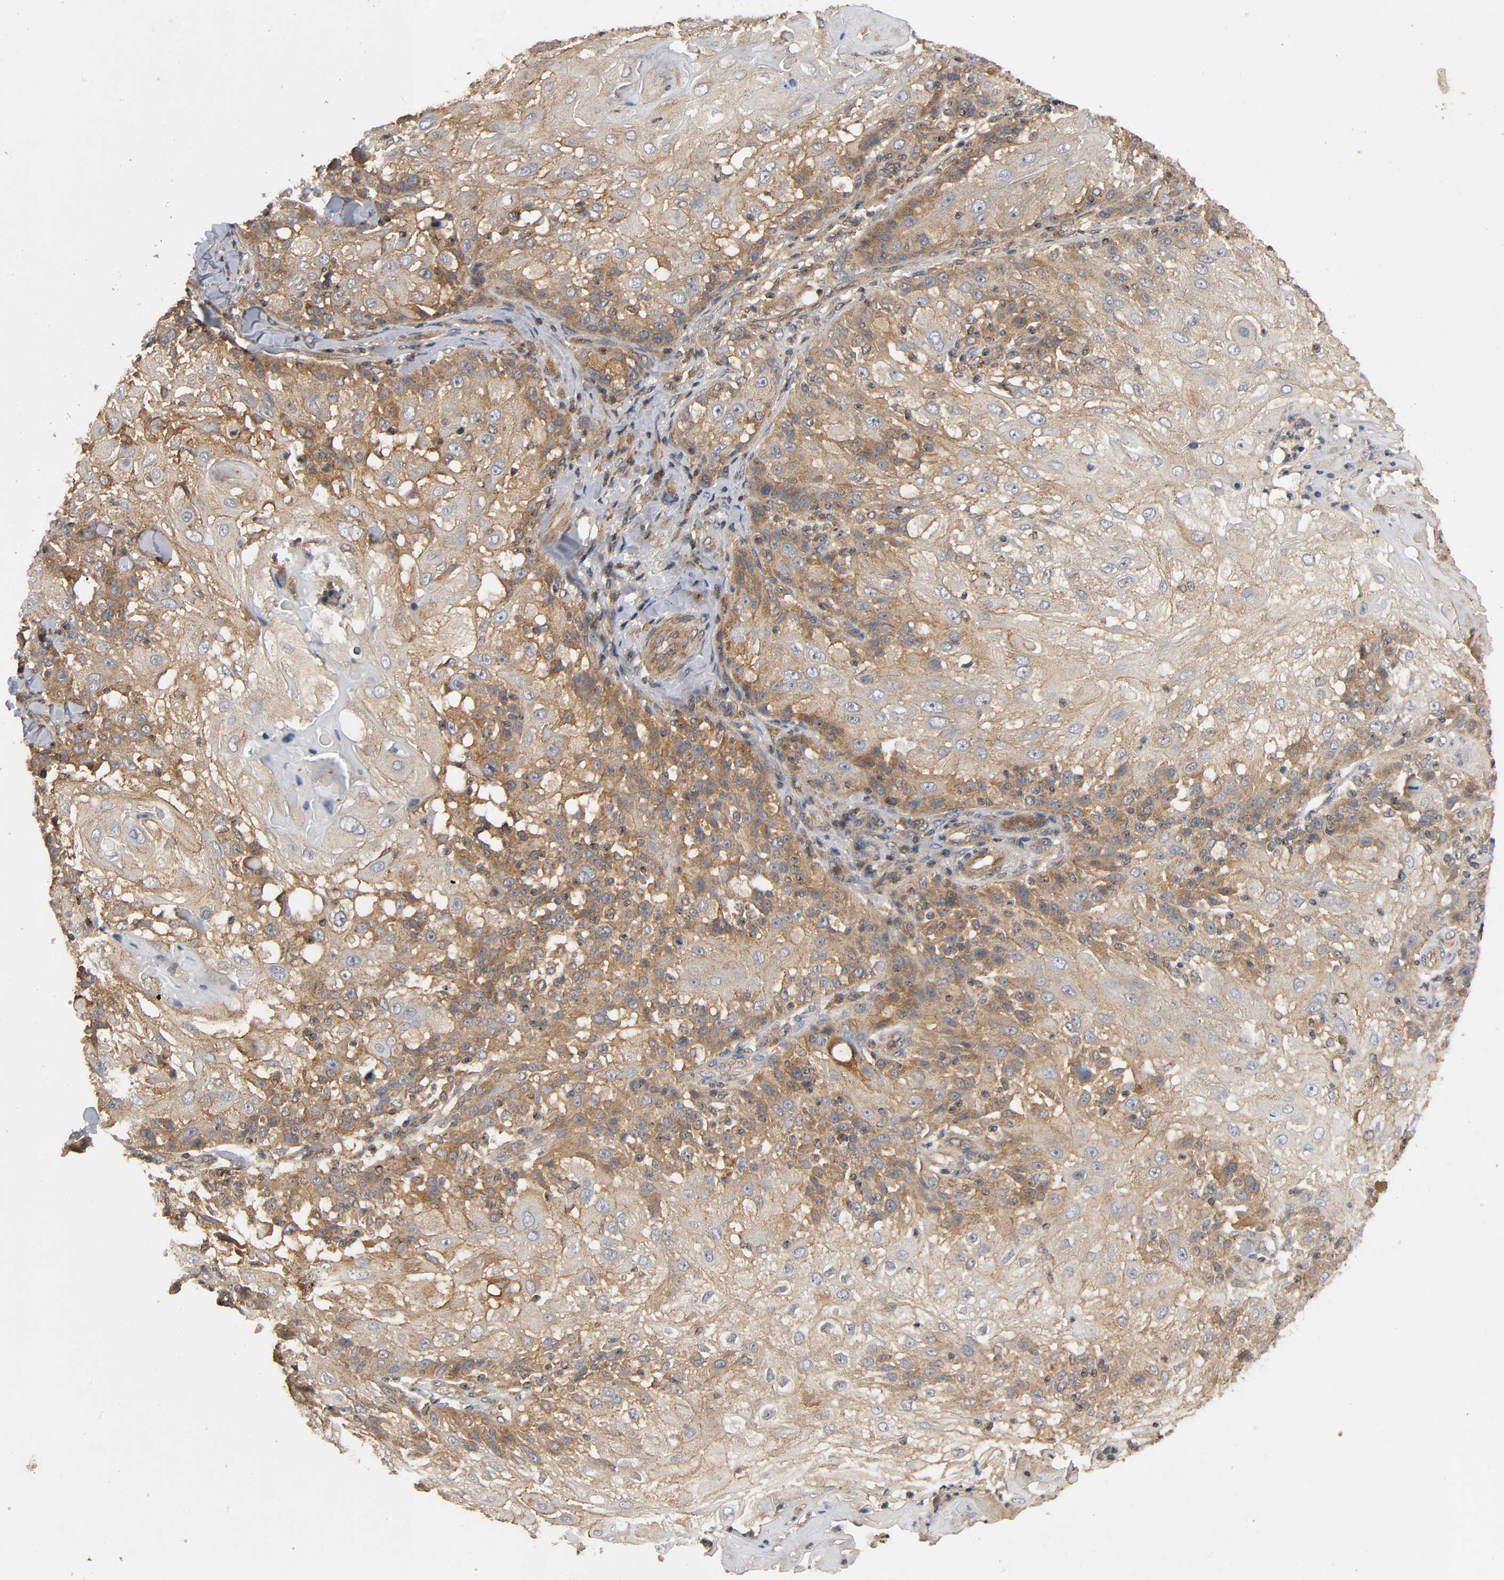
{"staining": {"intensity": "moderate", "quantity": ">75%", "location": "cytoplasmic/membranous"}, "tissue": "skin cancer", "cell_type": "Tumor cells", "image_type": "cancer", "snomed": [{"axis": "morphology", "description": "Normal tissue, NOS"}, {"axis": "morphology", "description": "Squamous cell carcinoma, NOS"}, {"axis": "topography", "description": "Skin"}], "caption": "Immunohistochemical staining of squamous cell carcinoma (skin) exhibits moderate cytoplasmic/membranous protein expression in about >75% of tumor cells. Nuclei are stained in blue.", "gene": "IKBKB", "patient": {"sex": "female", "age": 83}}